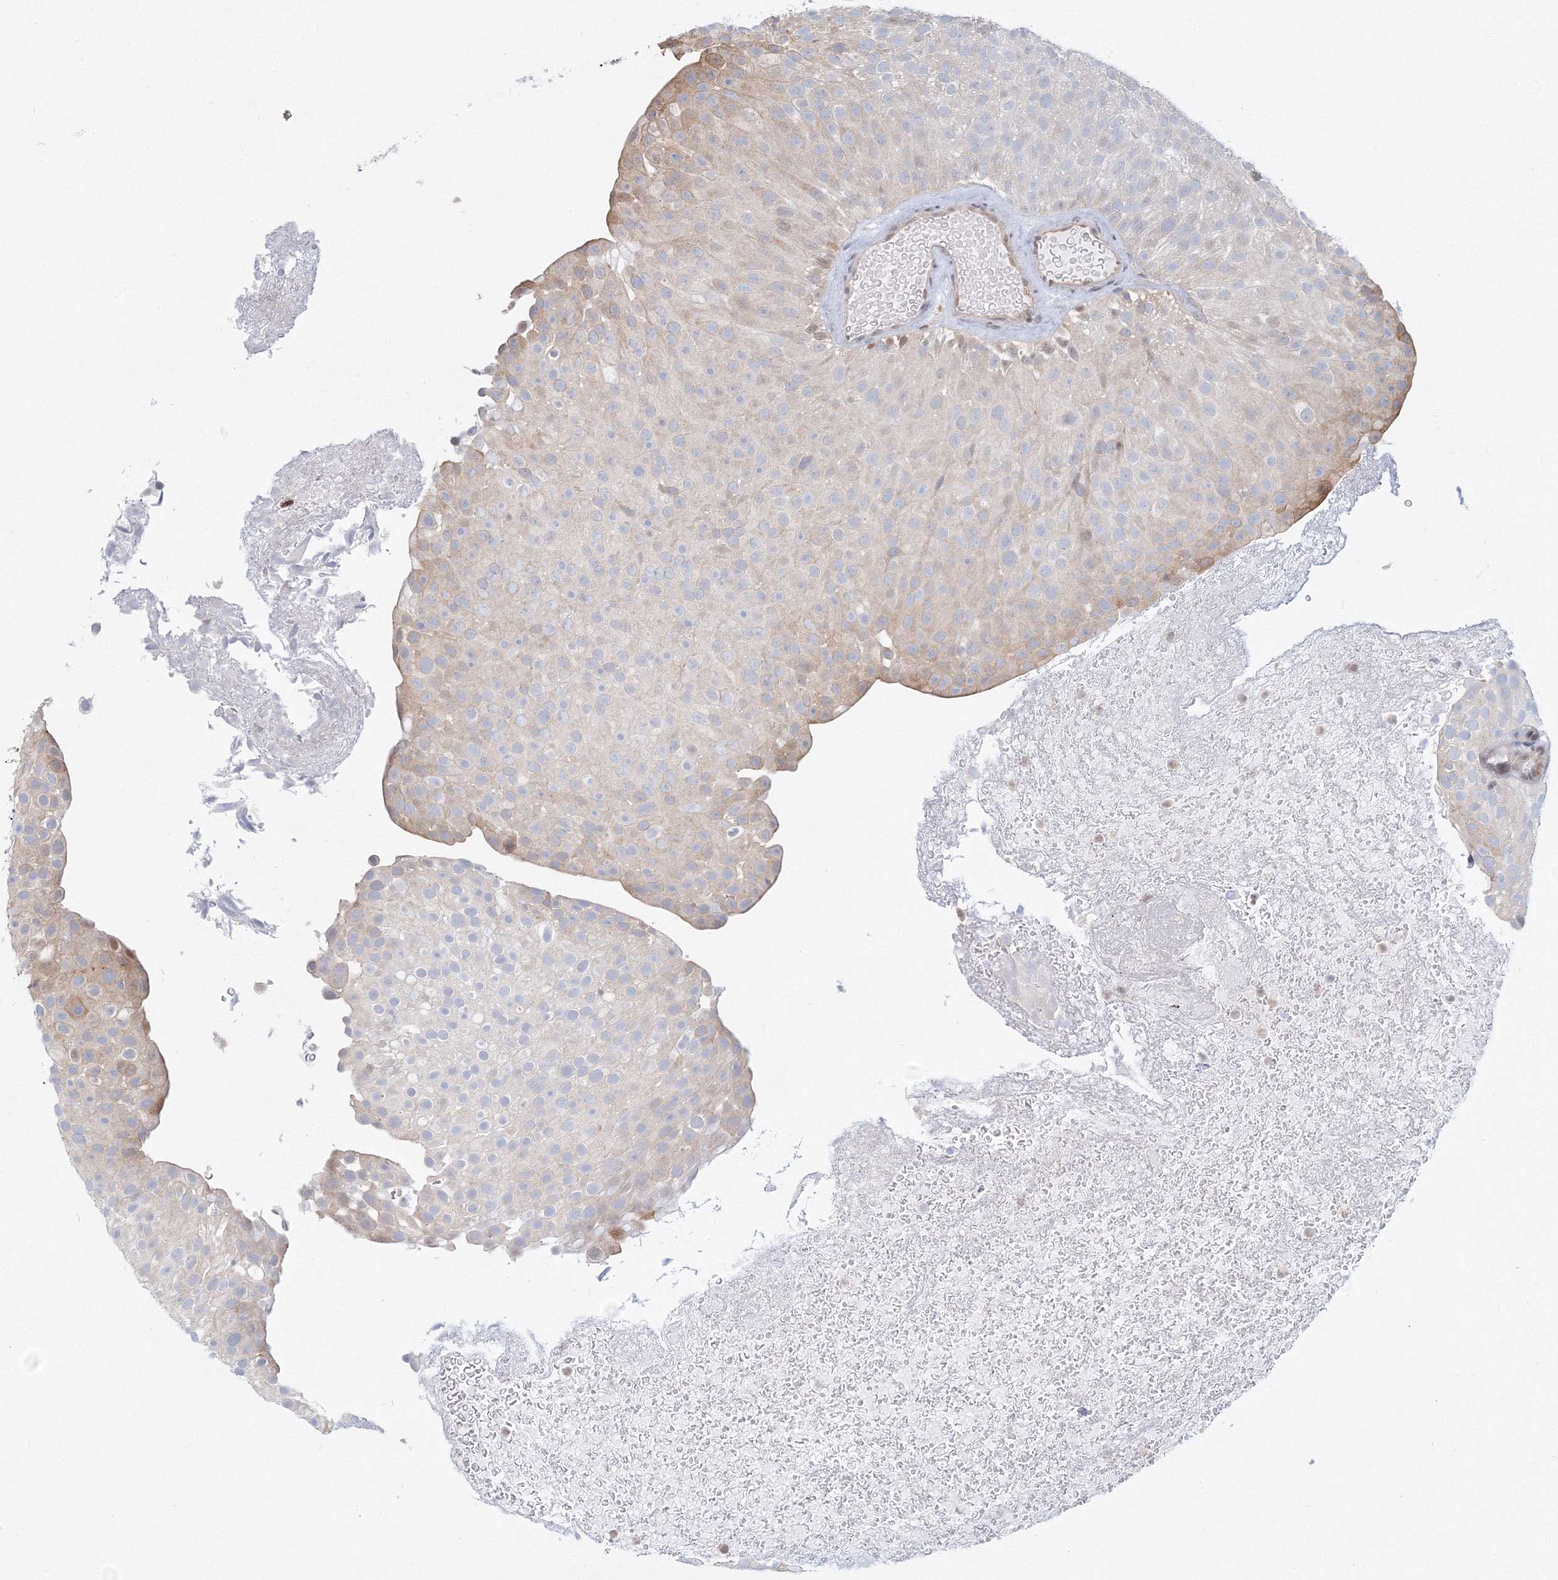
{"staining": {"intensity": "weak", "quantity": "<25%", "location": "cytoplasmic/membranous"}, "tissue": "urothelial cancer", "cell_type": "Tumor cells", "image_type": "cancer", "snomed": [{"axis": "morphology", "description": "Urothelial carcinoma, Low grade"}, {"axis": "topography", "description": "Urinary bladder"}], "caption": "Low-grade urothelial carcinoma was stained to show a protein in brown. There is no significant positivity in tumor cells. (Brightfield microscopy of DAB immunohistochemistry at high magnification).", "gene": "ARHGAP21", "patient": {"sex": "male", "age": 78}}